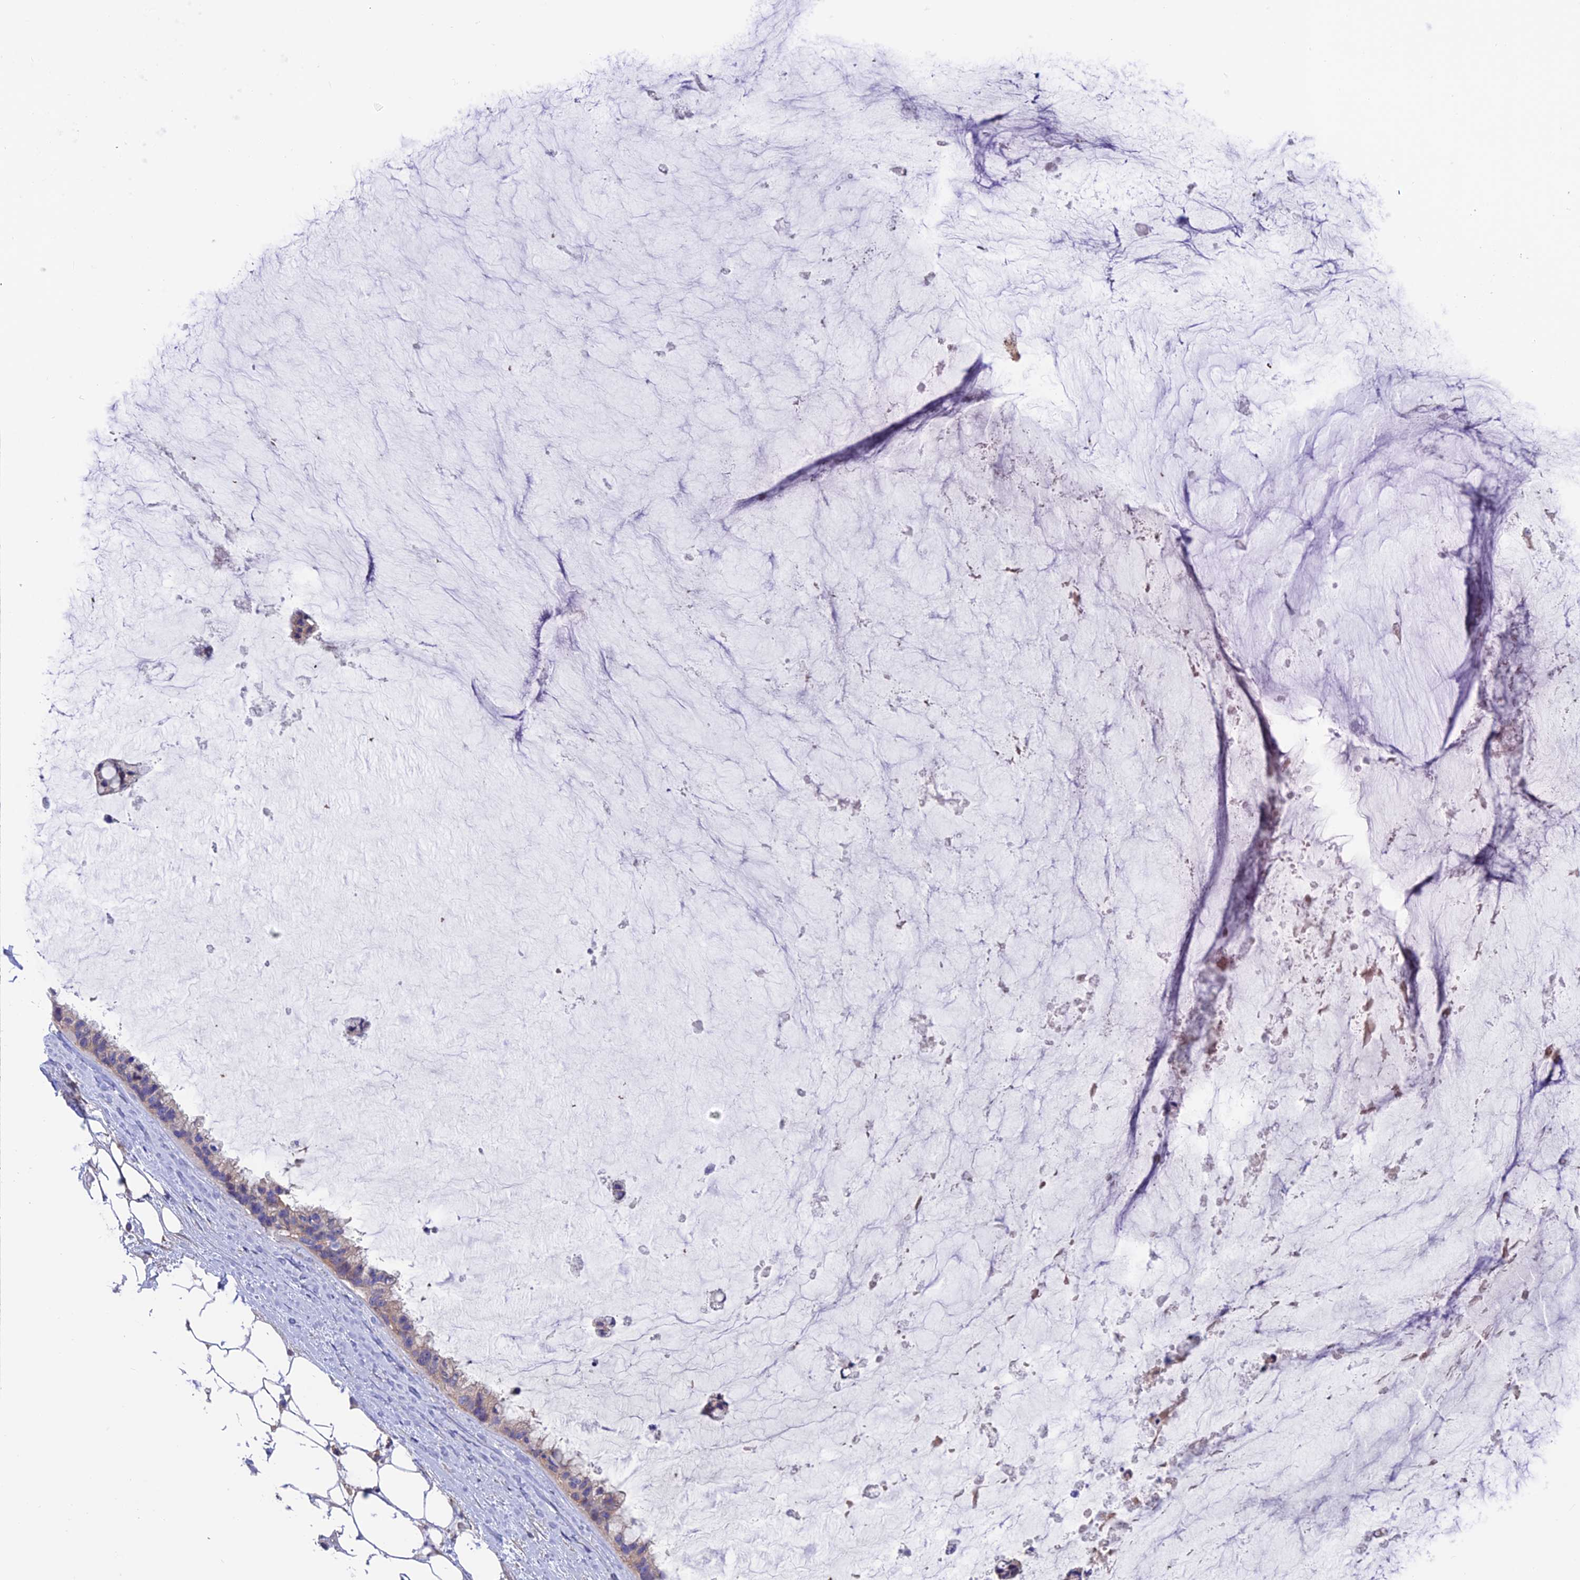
{"staining": {"intensity": "weak", "quantity": ">75%", "location": "cytoplasmic/membranous"}, "tissue": "ovarian cancer", "cell_type": "Tumor cells", "image_type": "cancer", "snomed": [{"axis": "morphology", "description": "Cystadenocarcinoma, mucinous, NOS"}, {"axis": "topography", "description": "Ovary"}], "caption": "DAB immunohistochemical staining of ovarian cancer displays weak cytoplasmic/membranous protein expression in approximately >75% of tumor cells. (DAB IHC, brown staining for protein, blue staining for nuclei).", "gene": "VPS16", "patient": {"sex": "female", "age": 39}}